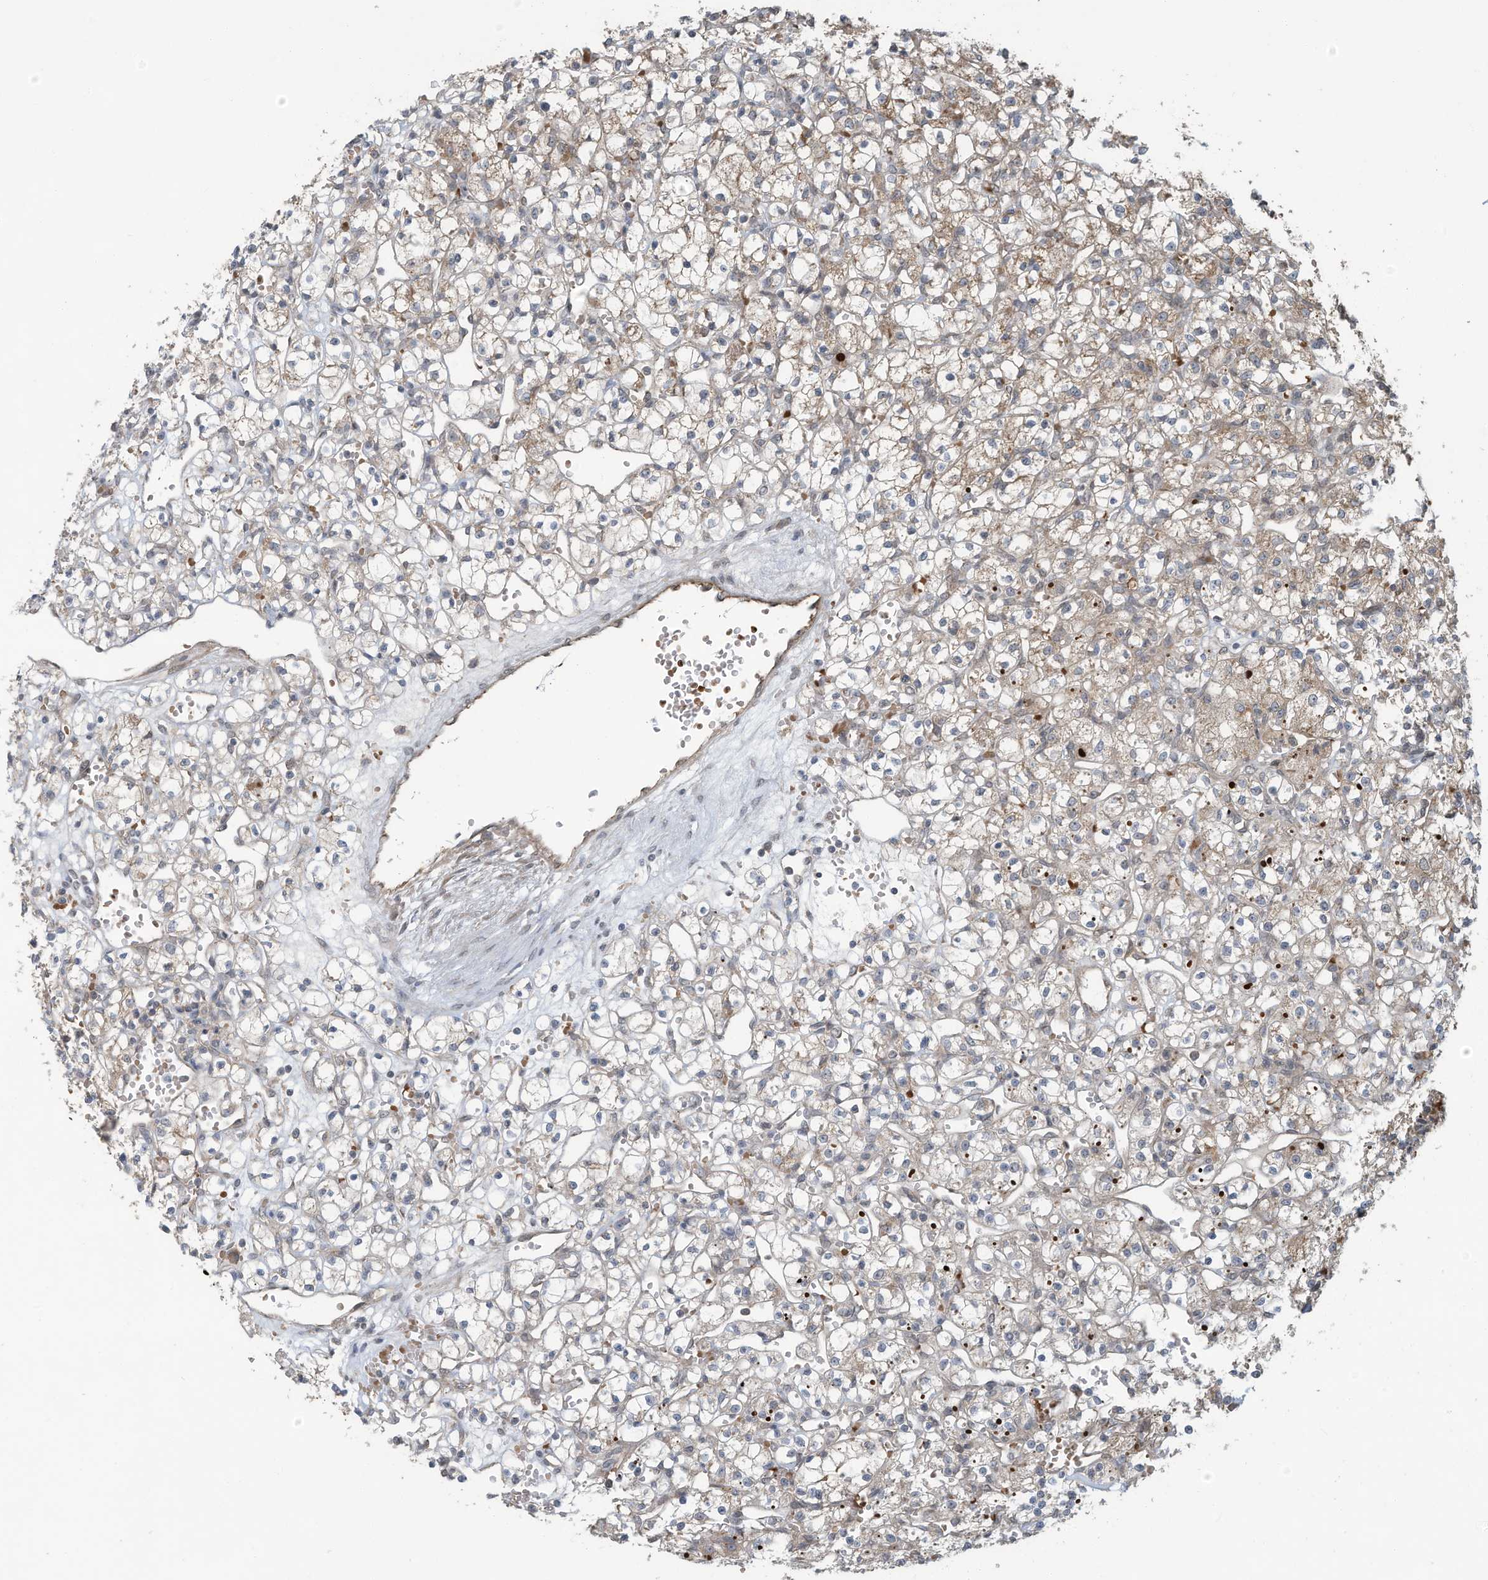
{"staining": {"intensity": "weak", "quantity": "25%-75%", "location": "cytoplasmic/membranous"}, "tissue": "renal cancer", "cell_type": "Tumor cells", "image_type": "cancer", "snomed": [{"axis": "morphology", "description": "Adenocarcinoma, NOS"}, {"axis": "topography", "description": "Kidney"}], "caption": "A micrograph of human adenocarcinoma (renal) stained for a protein exhibits weak cytoplasmic/membranous brown staining in tumor cells. (DAB (3,3'-diaminobenzidine) = brown stain, brightfield microscopy at high magnification).", "gene": "ERI2", "patient": {"sex": "female", "age": 59}}